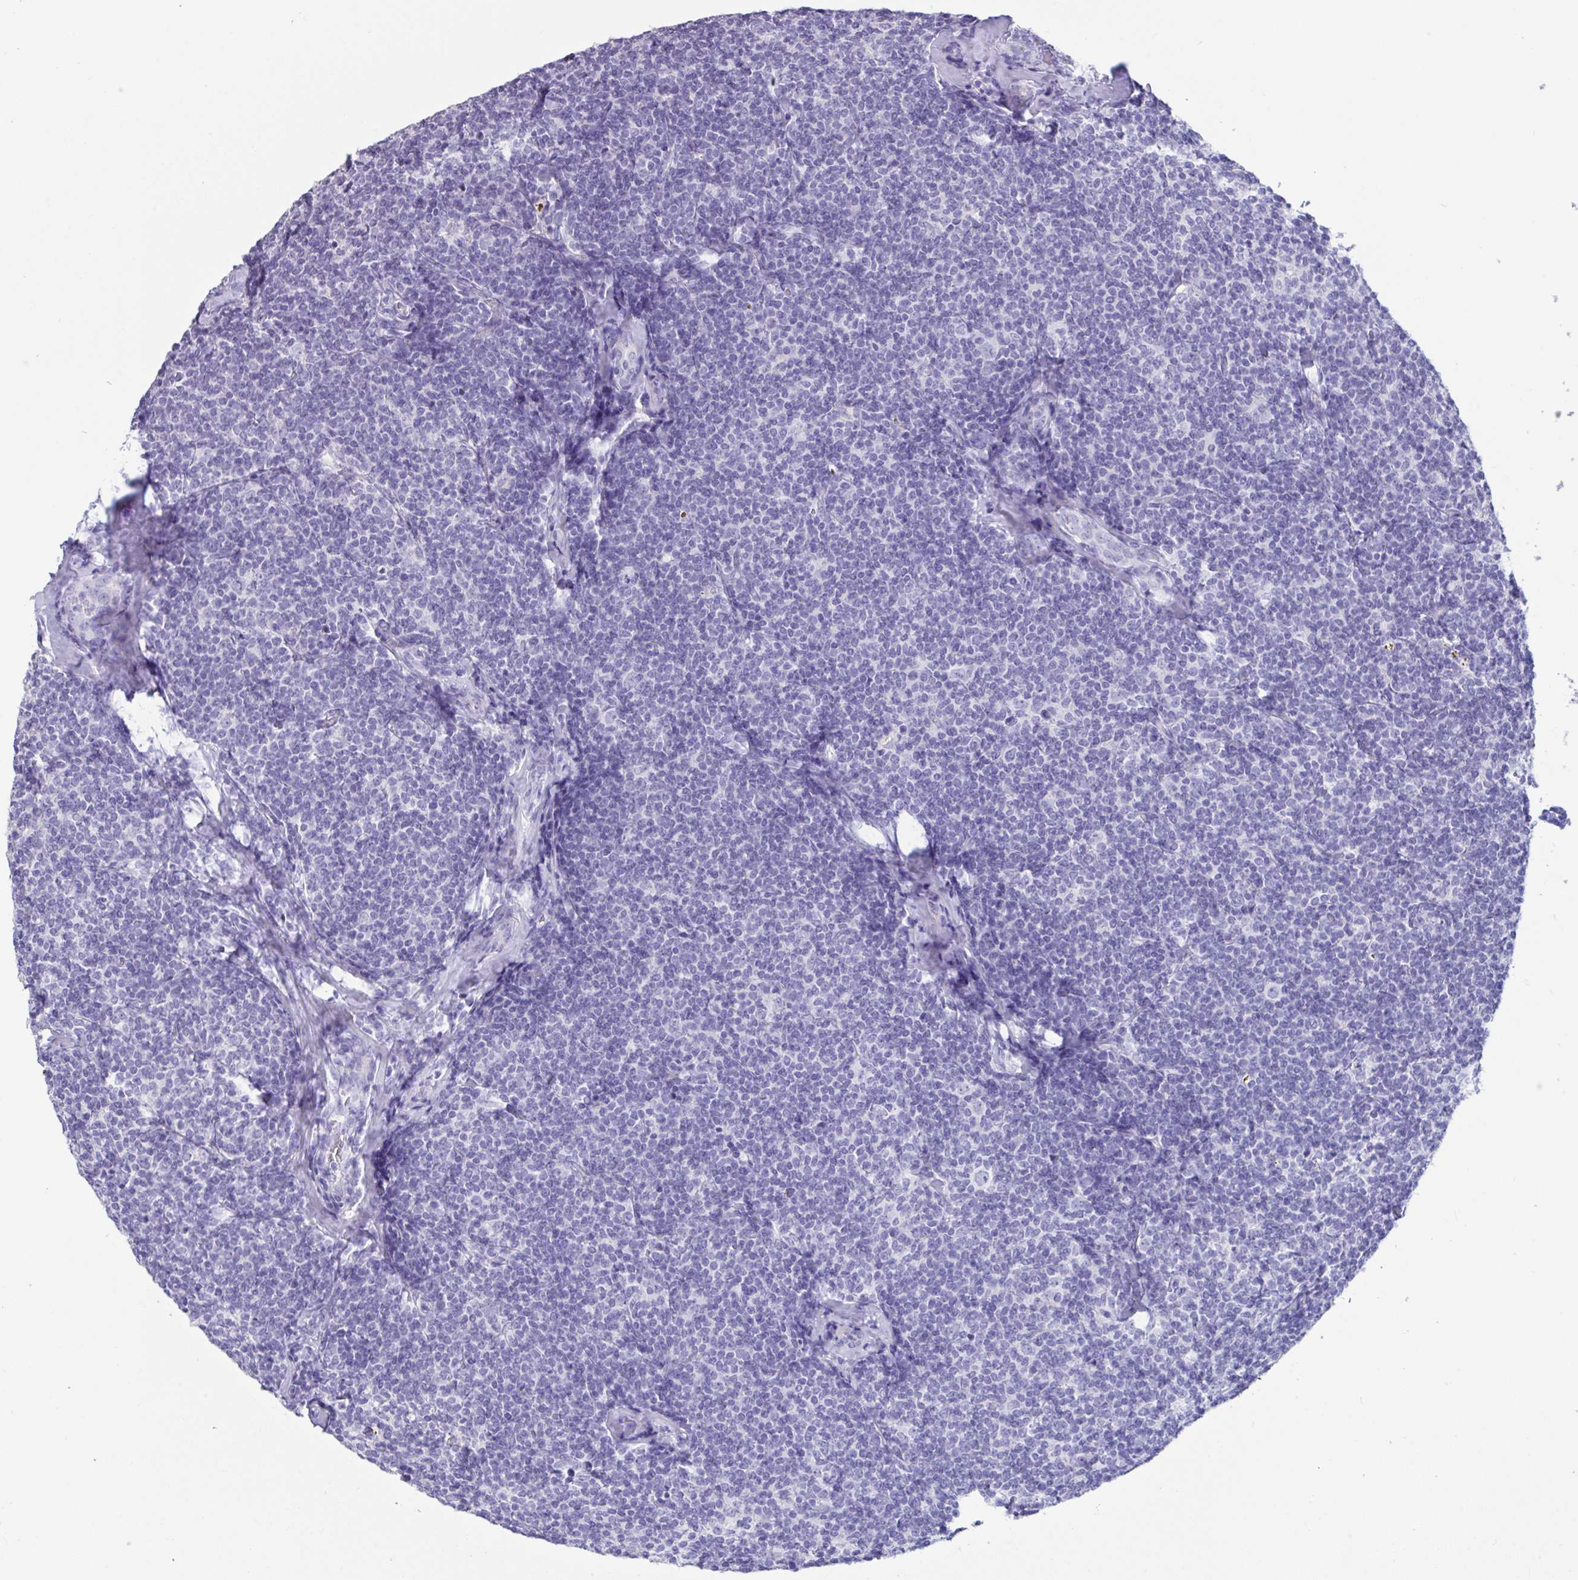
{"staining": {"intensity": "negative", "quantity": "none", "location": "none"}, "tissue": "lymphoma", "cell_type": "Tumor cells", "image_type": "cancer", "snomed": [{"axis": "morphology", "description": "Malignant lymphoma, non-Hodgkin's type, Low grade"}, {"axis": "topography", "description": "Lymph node"}], "caption": "Protein analysis of lymphoma displays no significant positivity in tumor cells. (Brightfield microscopy of DAB immunohistochemistry at high magnification).", "gene": "TNNC1", "patient": {"sex": "female", "age": 56}}